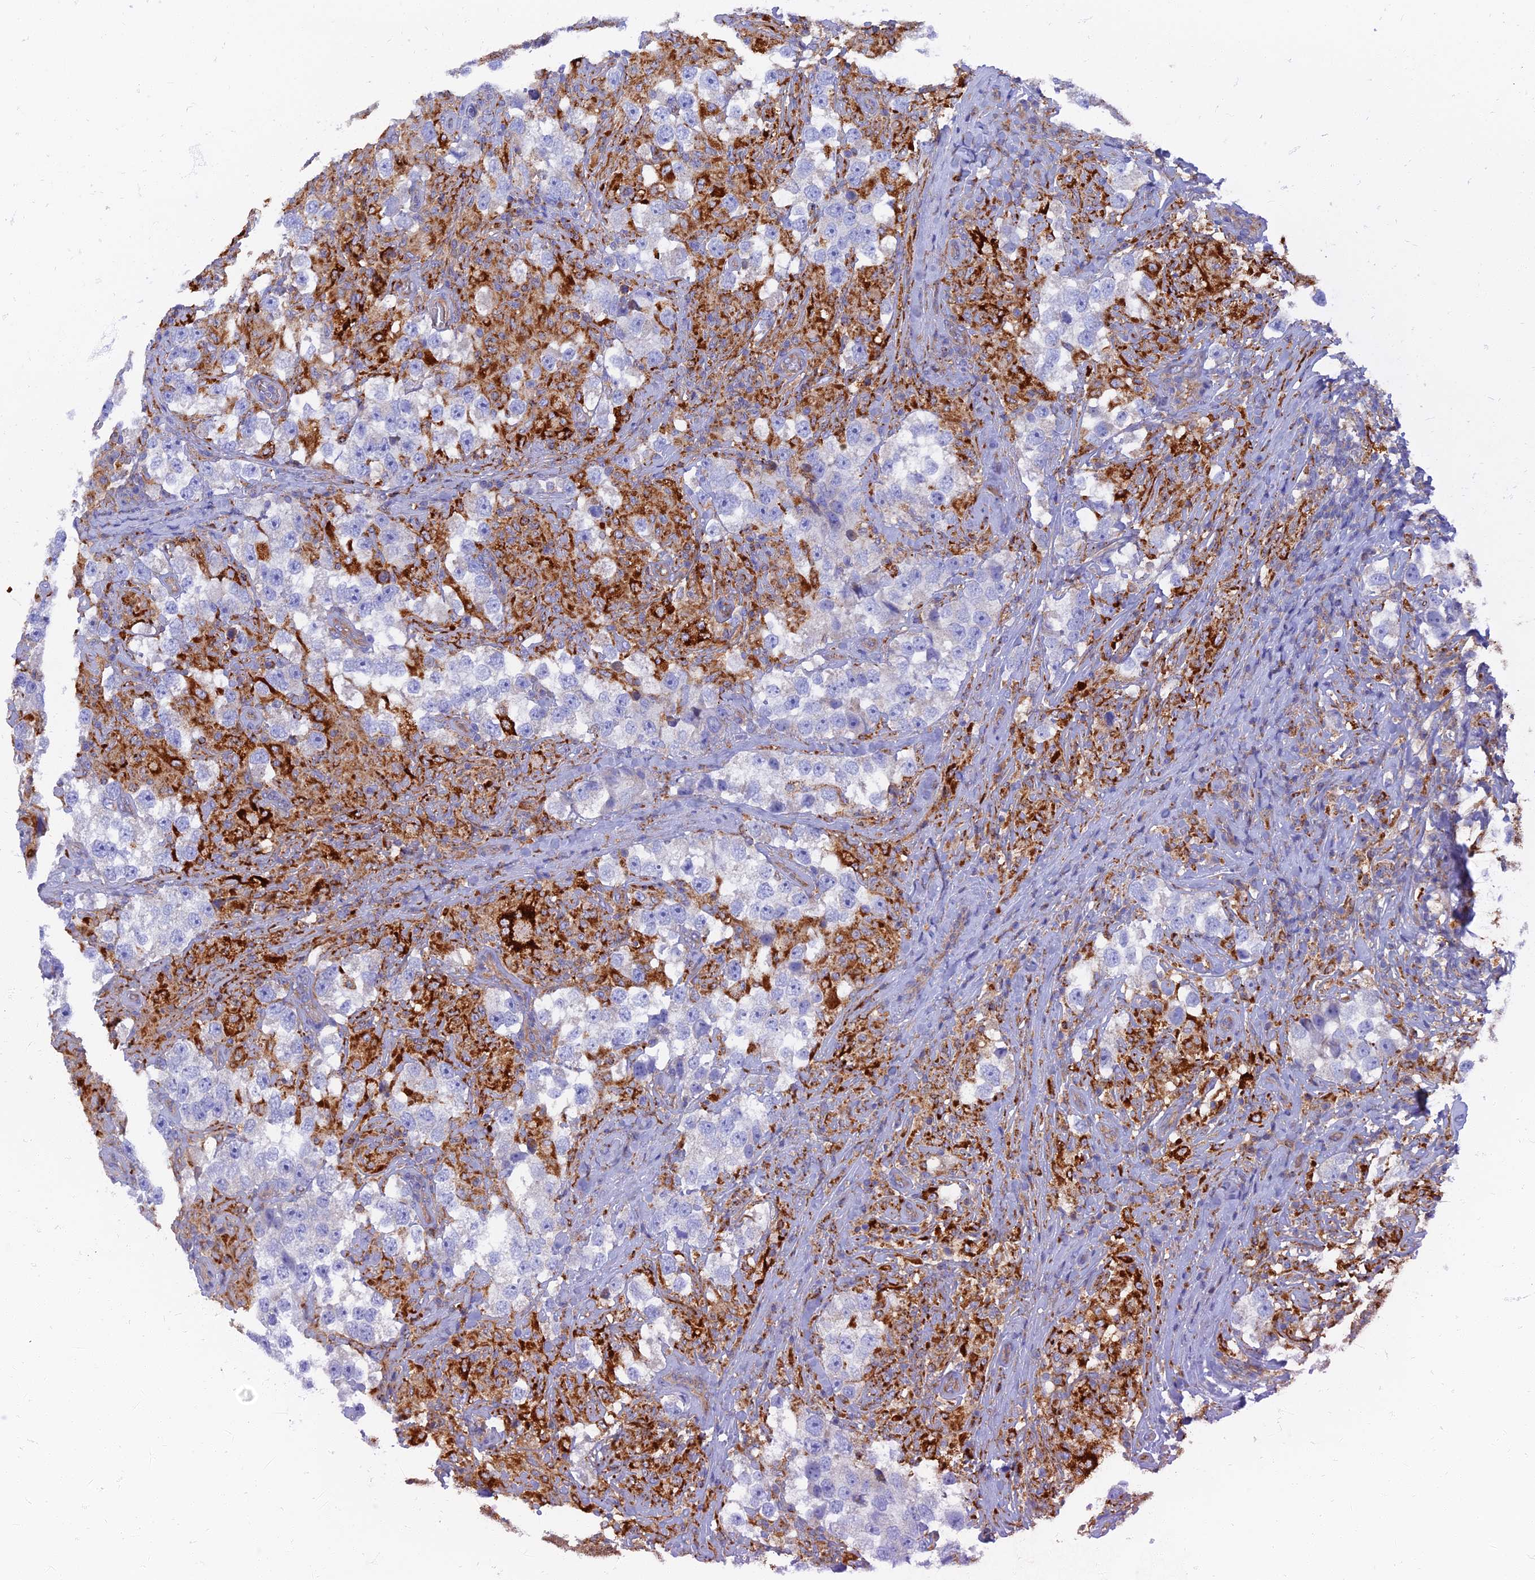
{"staining": {"intensity": "negative", "quantity": "none", "location": "none"}, "tissue": "testis cancer", "cell_type": "Tumor cells", "image_type": "cancer", "snomed": [{"axis": "morphology", "description": "Seminoma, NOS"}, {"axis": "topography", "description": "Testis"}], "caption": "Tumor cells show no significant expression in seminoma (testis).", "gene": "TMEM44", "patient": {"sex": "male", "age": 46}}